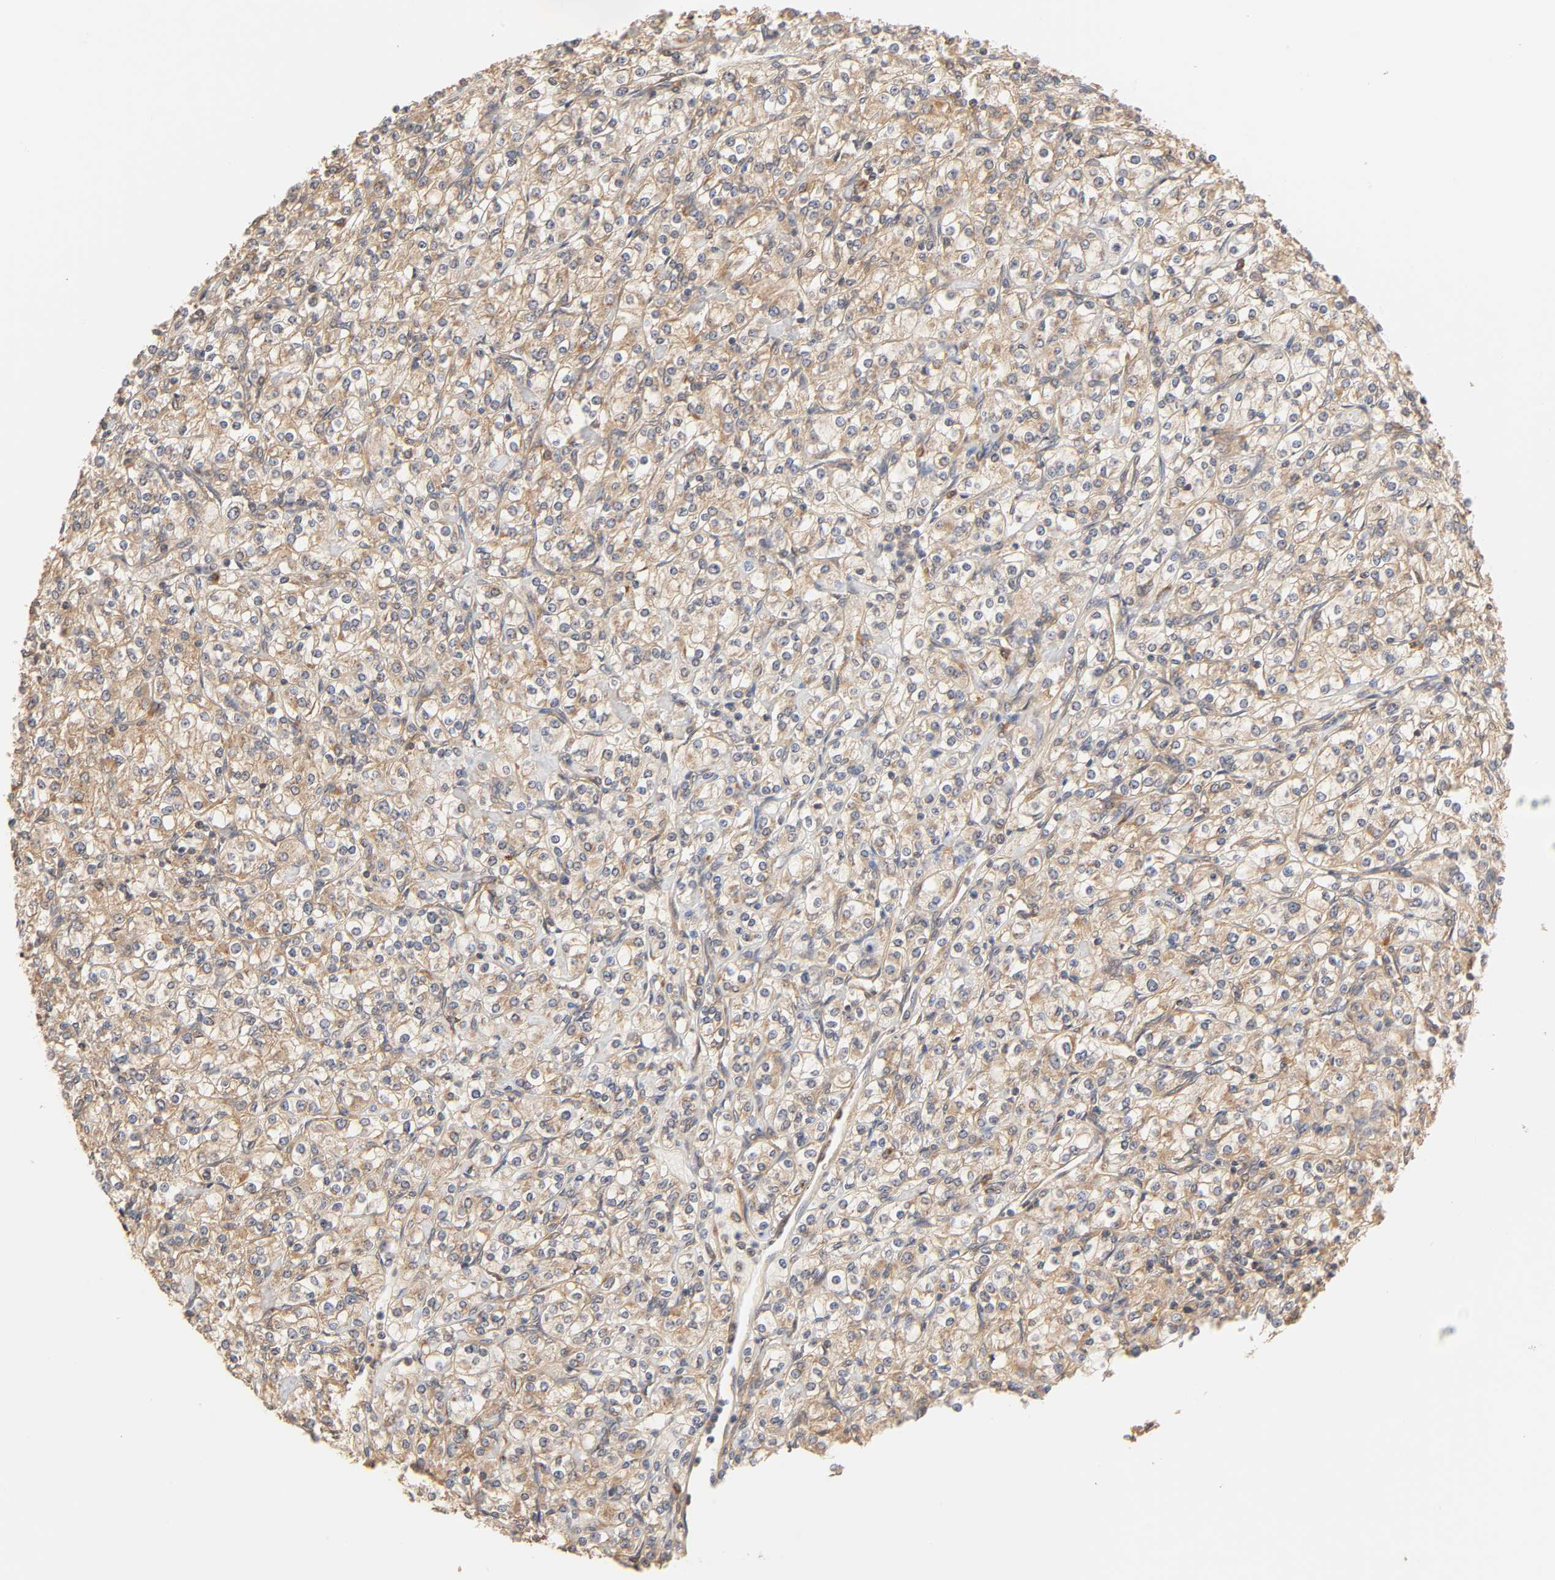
{"staining": {"intensity": "moderate", "quantity": "25%-75%", "location": "cytoplasmic/membranous"}, "tissue": "renal cancer", "cell_type": "Tumor cells", "image_type": "cancer", "snomed": [{"axis": "morphology", "description": "Adenocarcinoma, NOS"}, {"axis": "topography", "description": "Kidney"}], "caption": "Immunohistochemistry of adenocarcinoma (renal) displays medium levels of moderate cytoplasmic/membranous positivity in approximately 25%-75% of tumor cells.", "gene": "EPS8", "patient": {"sex": "male", "age": 77}}